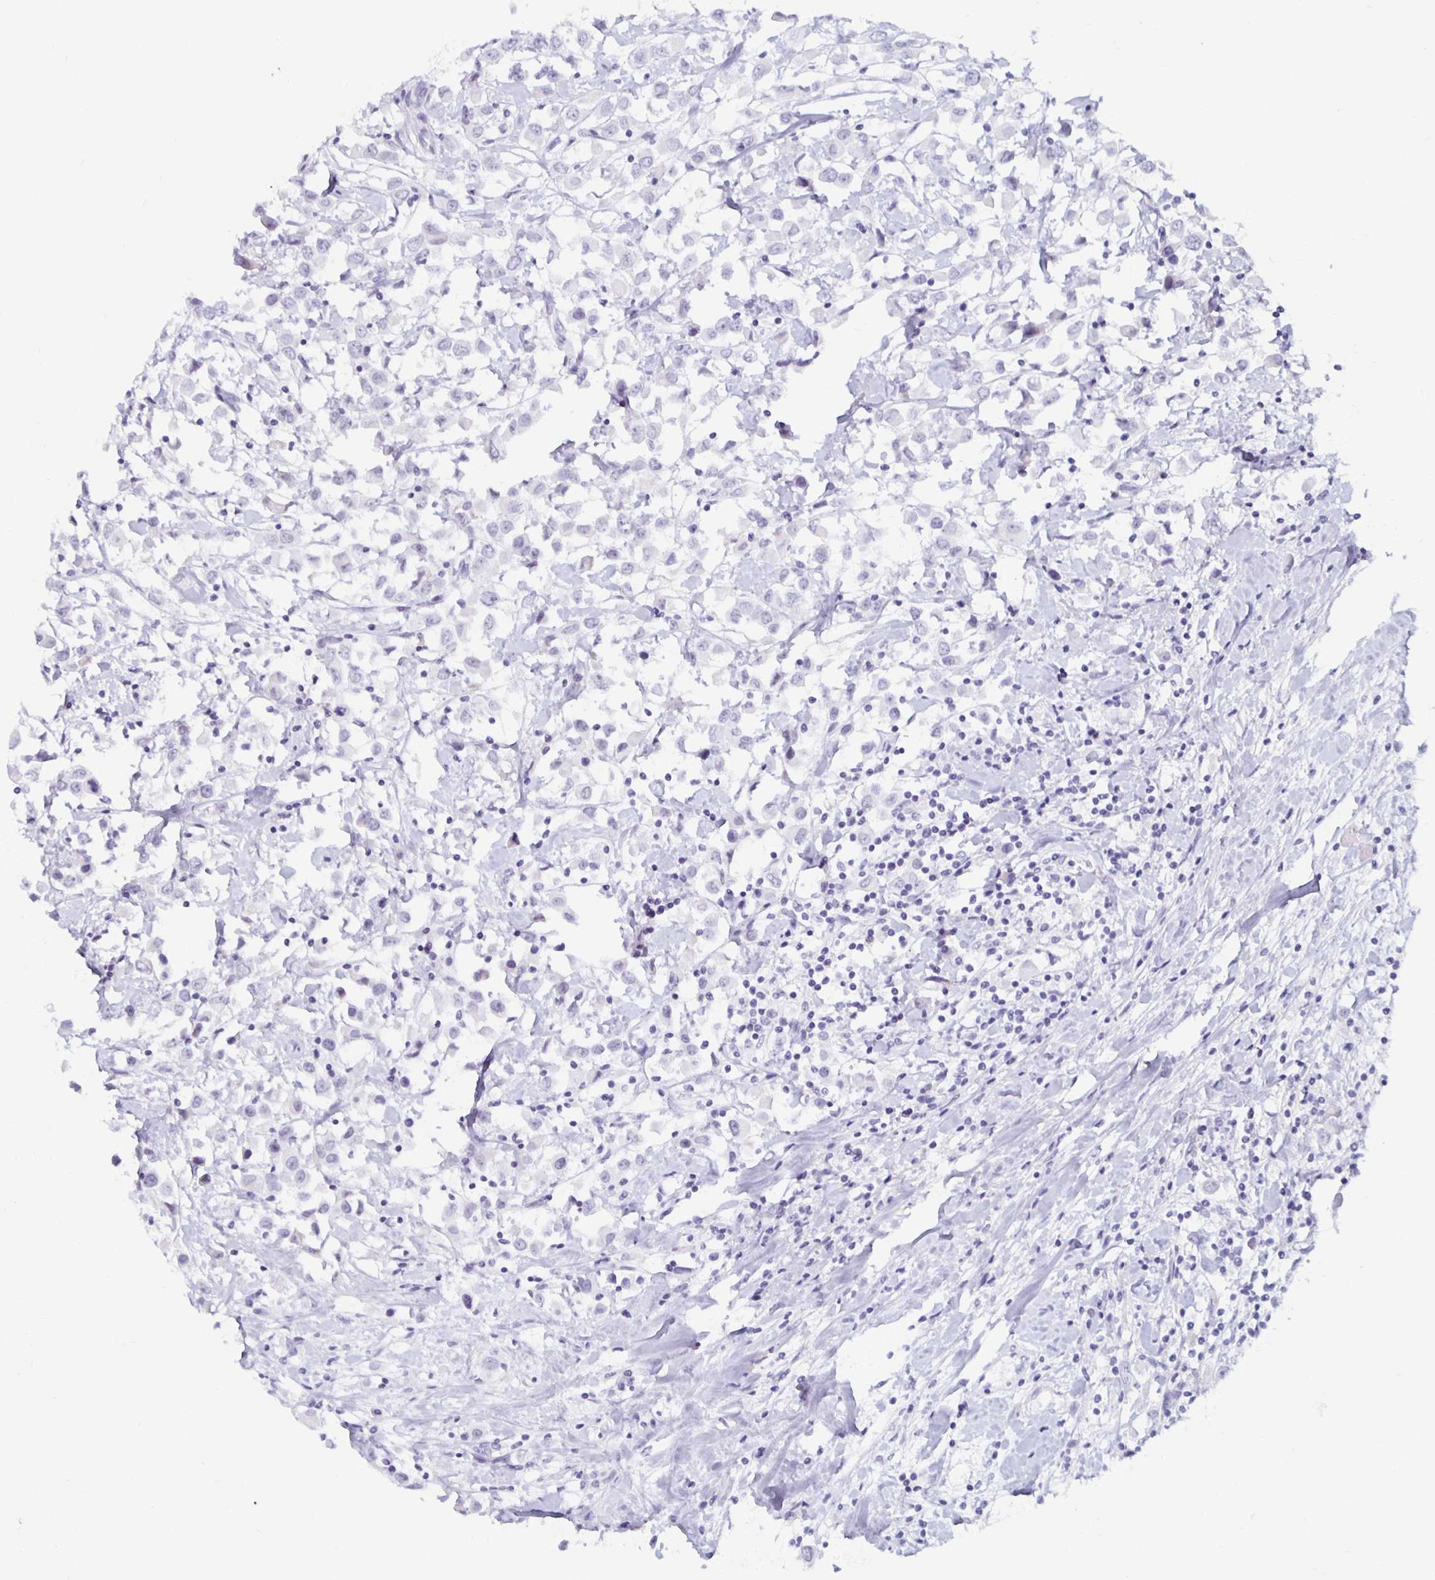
{"staining": {"intensity": "negative", "quantity": "none", "location": "none"}, "tissue": "breast cancer", "cell_type": "Tumor cells", "image_type": "cancer", "snomed": [{"axis": "morphology", "description": "Duct carcinoma"}, {"axis": "topography", "description": "Breast"}], "caption": "Histopathology image shows no significant protein expression in tumor cells of breast intraductal carcinoma.", "gene": "KCNQ2", "patient": {"sex": "female", "age": 61}}